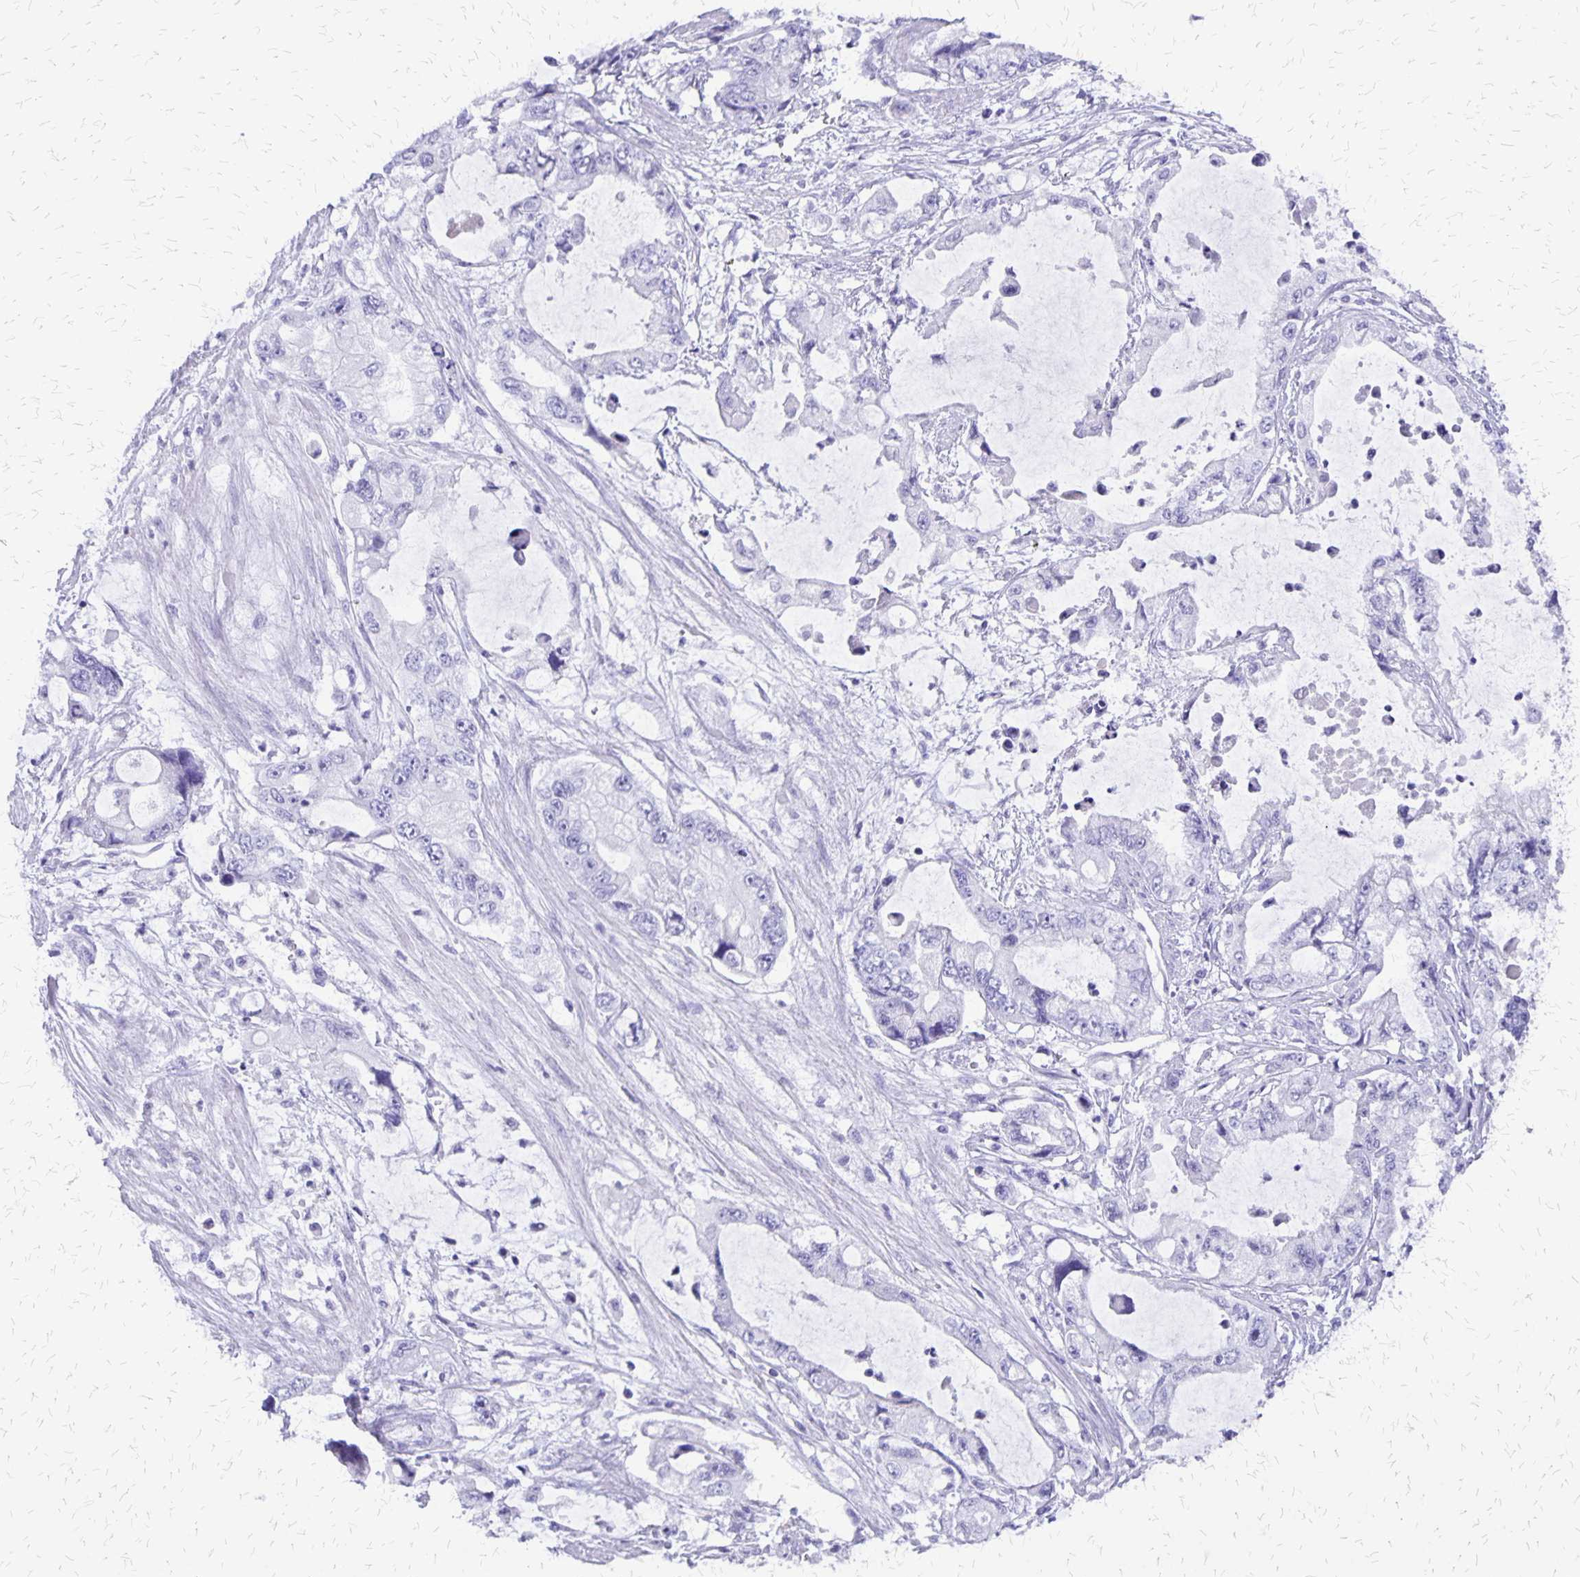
{"staining": {"intensity": "negative", "quantity": "none", "location": "none"}, "tissue": "stomach cancer", "cell_type": "Tumor cells", "image_type": "cancer", "snomed": [{"axis": "morphology", "description": "Adenocarcinoma, NOS"}, {"axis": "topography", "description": "Pancreas"}, {"axis": "topography", "description": "Stomach, upper"}, {"axis": "topography", "description": "Stomach"}], "caption": "Tumor cells show no significant protein expression in stomach adenocarcinoma. Brightfield microscopy of immunohistochemistry stained with DAB (3,3'-diaminobenzidine) (brown) and hematoxylin (blue), captured at high magnification.", "gene": "SLC13A2", "patient": {"sex": "male", "age": 77}}